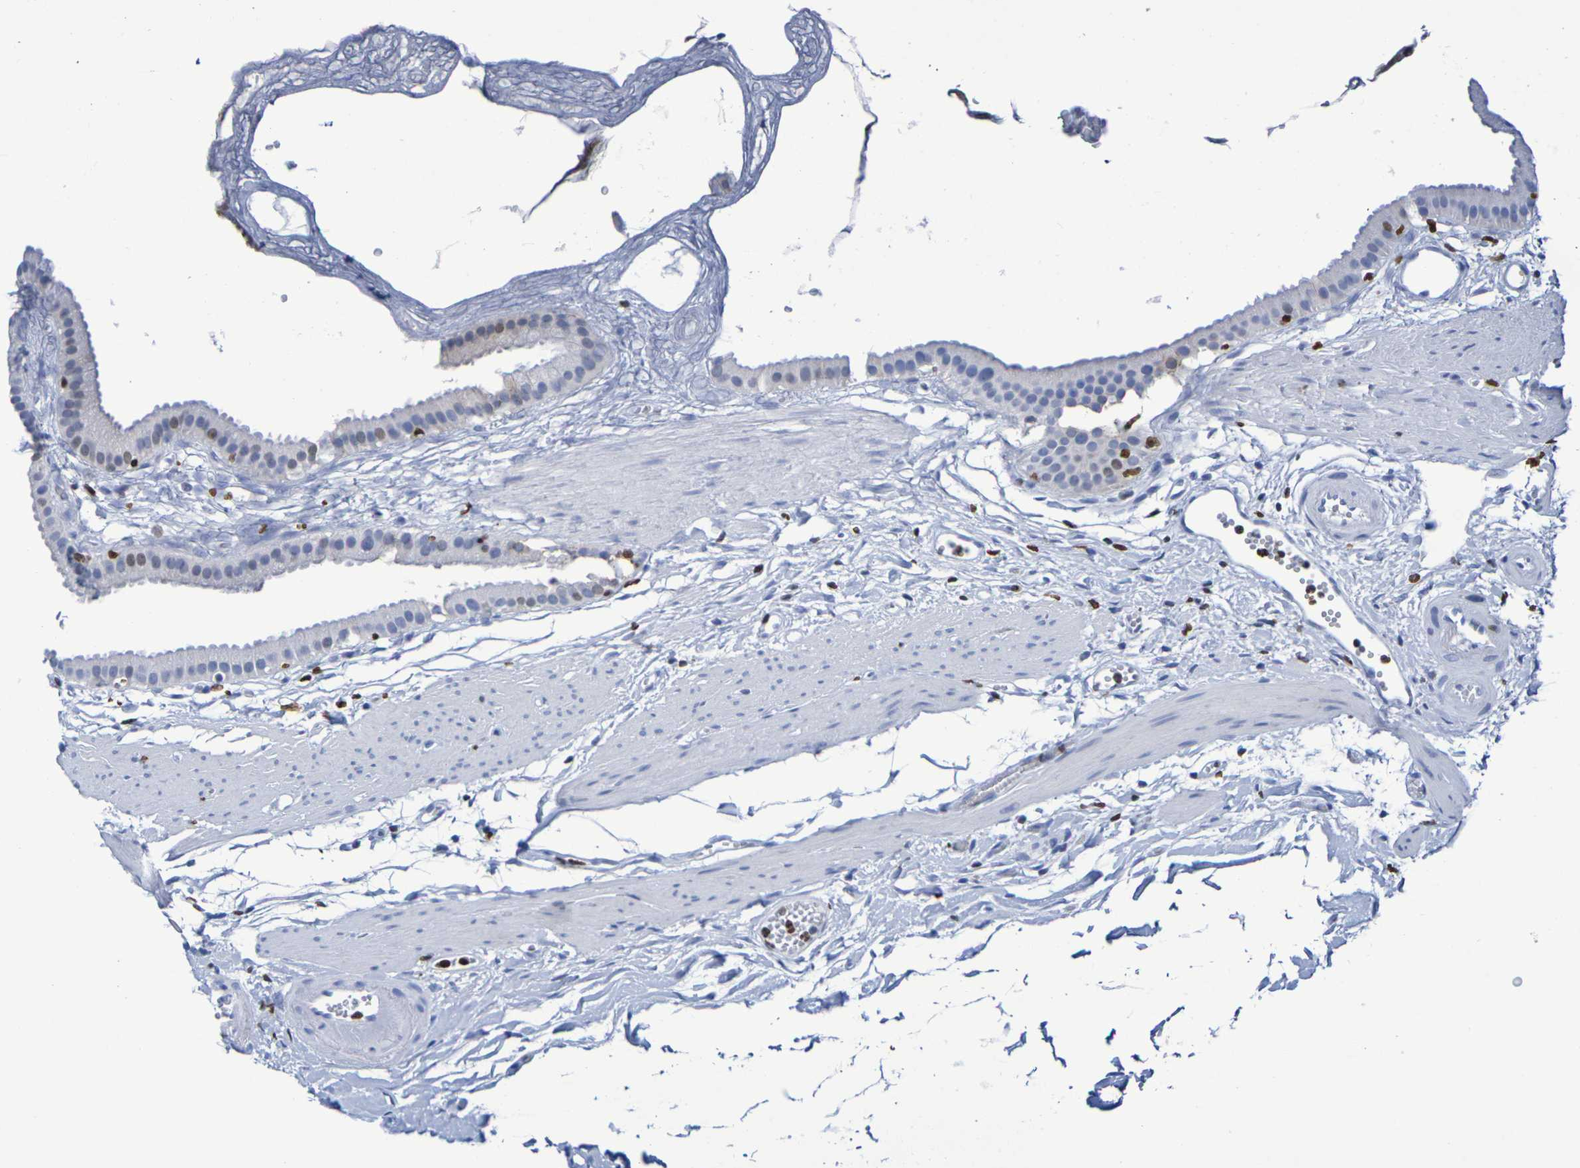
{"staining": {"intensity": "moderate", "quantity": "<25%", "location": "cytoplasmic/membranous,nuclear"}, "tissue": "gallbladder", "cell_type": "Glandular cells", "image_type": "normal", "snomed": [{"axis": "morphology", "description": "Normal tissue, NOS"}, {"axis": "topography", "description": "Gallbladder"}], "caption": "Moderate cytoplasmic/membranous,nuclear expression for a protein is appreciated in approximately <25% of glandular cells of normal gallbladder using IHC.", "gene": "H1", "patient": {"sex": "female", "age": 64}}